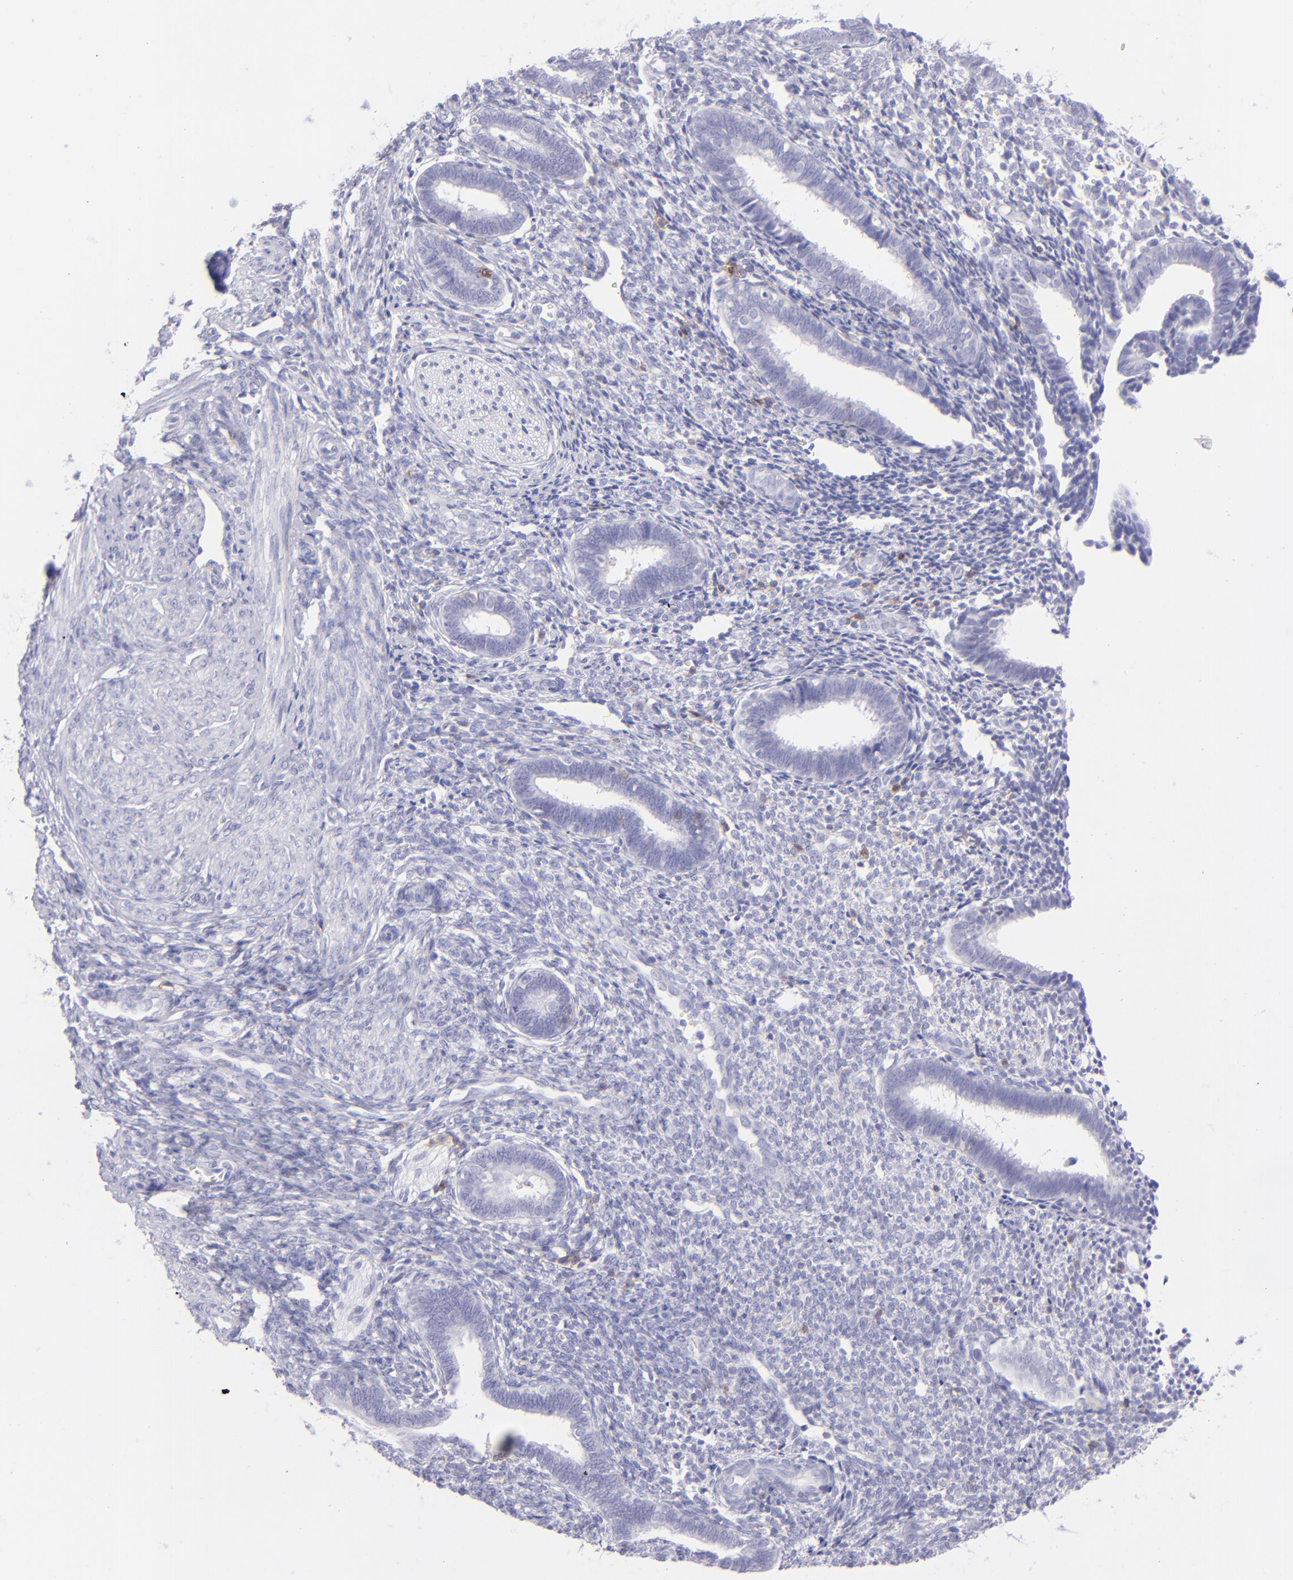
{"staining": {"intensity": "weak", "quantity": "<25%", "location": "cytoplasmic/membranous"}, "tissue": "endometrium", "cell_type": "Cells in endometrial stroma", "image_type": "normal", "snomed": [{"axis": "morphology", "description": "Normal tissue, NOS"}, {"axis": "topography", "description": "Endometrium"}], "caption": "A micrograph of endometrium stained for a protein shows no brown staining in cells in endometrial stroma. Brightfield microscopy of IHC stained with DAB (brown) and hematoxylin (blue), captured at high magnification.", "gene": "CD69", "patient": {"sex": "female", "age": 27}}